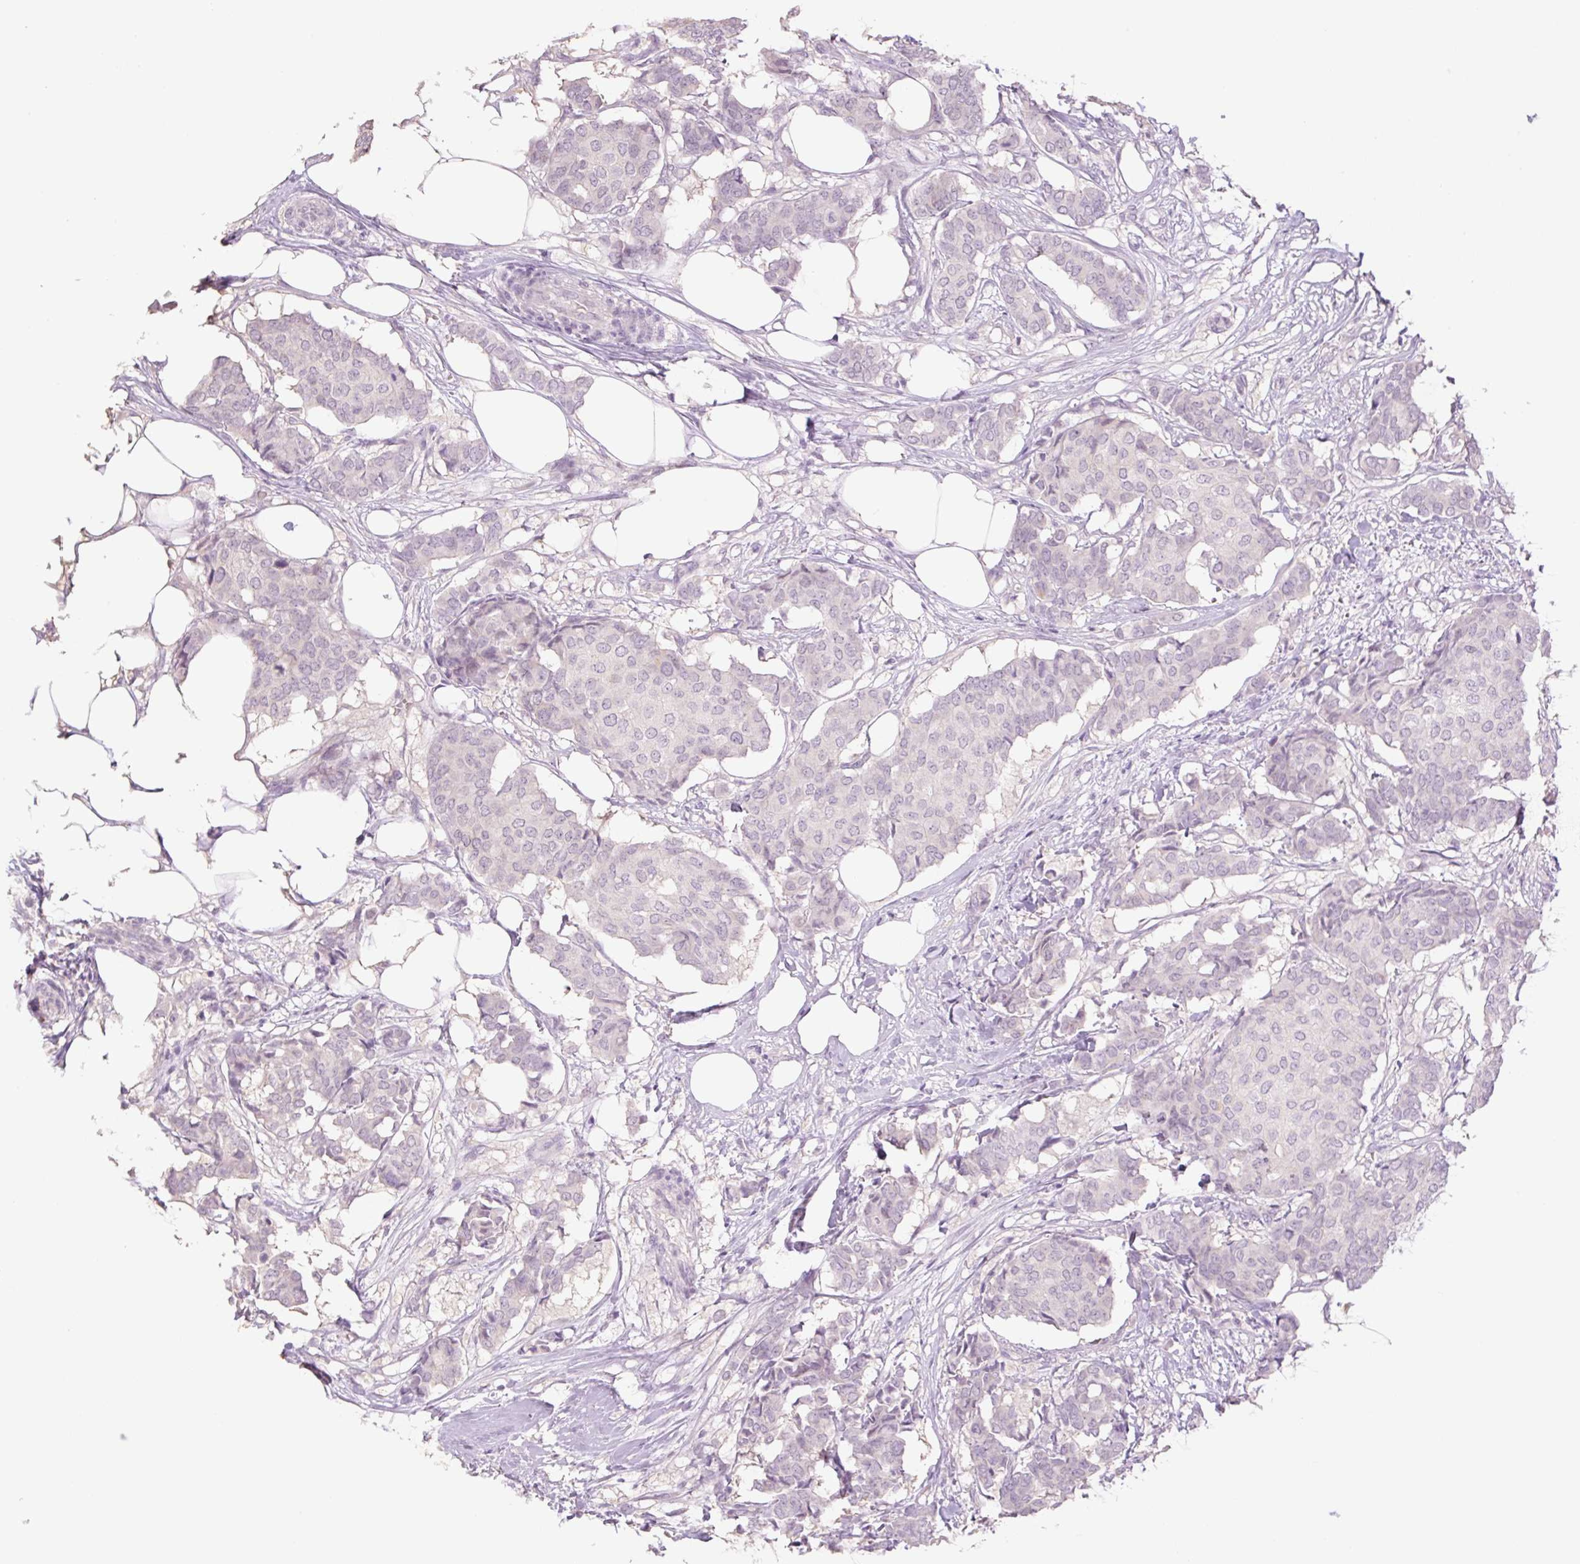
{"staining": {"intensity": "negative", "quantity": "none", "location": "none"}, "tissue": "breast cancer", "cell_type": "Tumor cells", "image_type": "cancer", "snomed": [{"axis": "morphology", "description": "Duct carcinoma"}, {"axis": "topography", "description": "Breast"}], "caption": "High magnification brightfield microscopy of breast intraductal carcinoma stained with DAB (brown) and counterstained with hematoxylin (blue): tumor cells show no significant positivity.", "gene": "SPRYD4", "patient": {"sex": "female", "age": 75}}